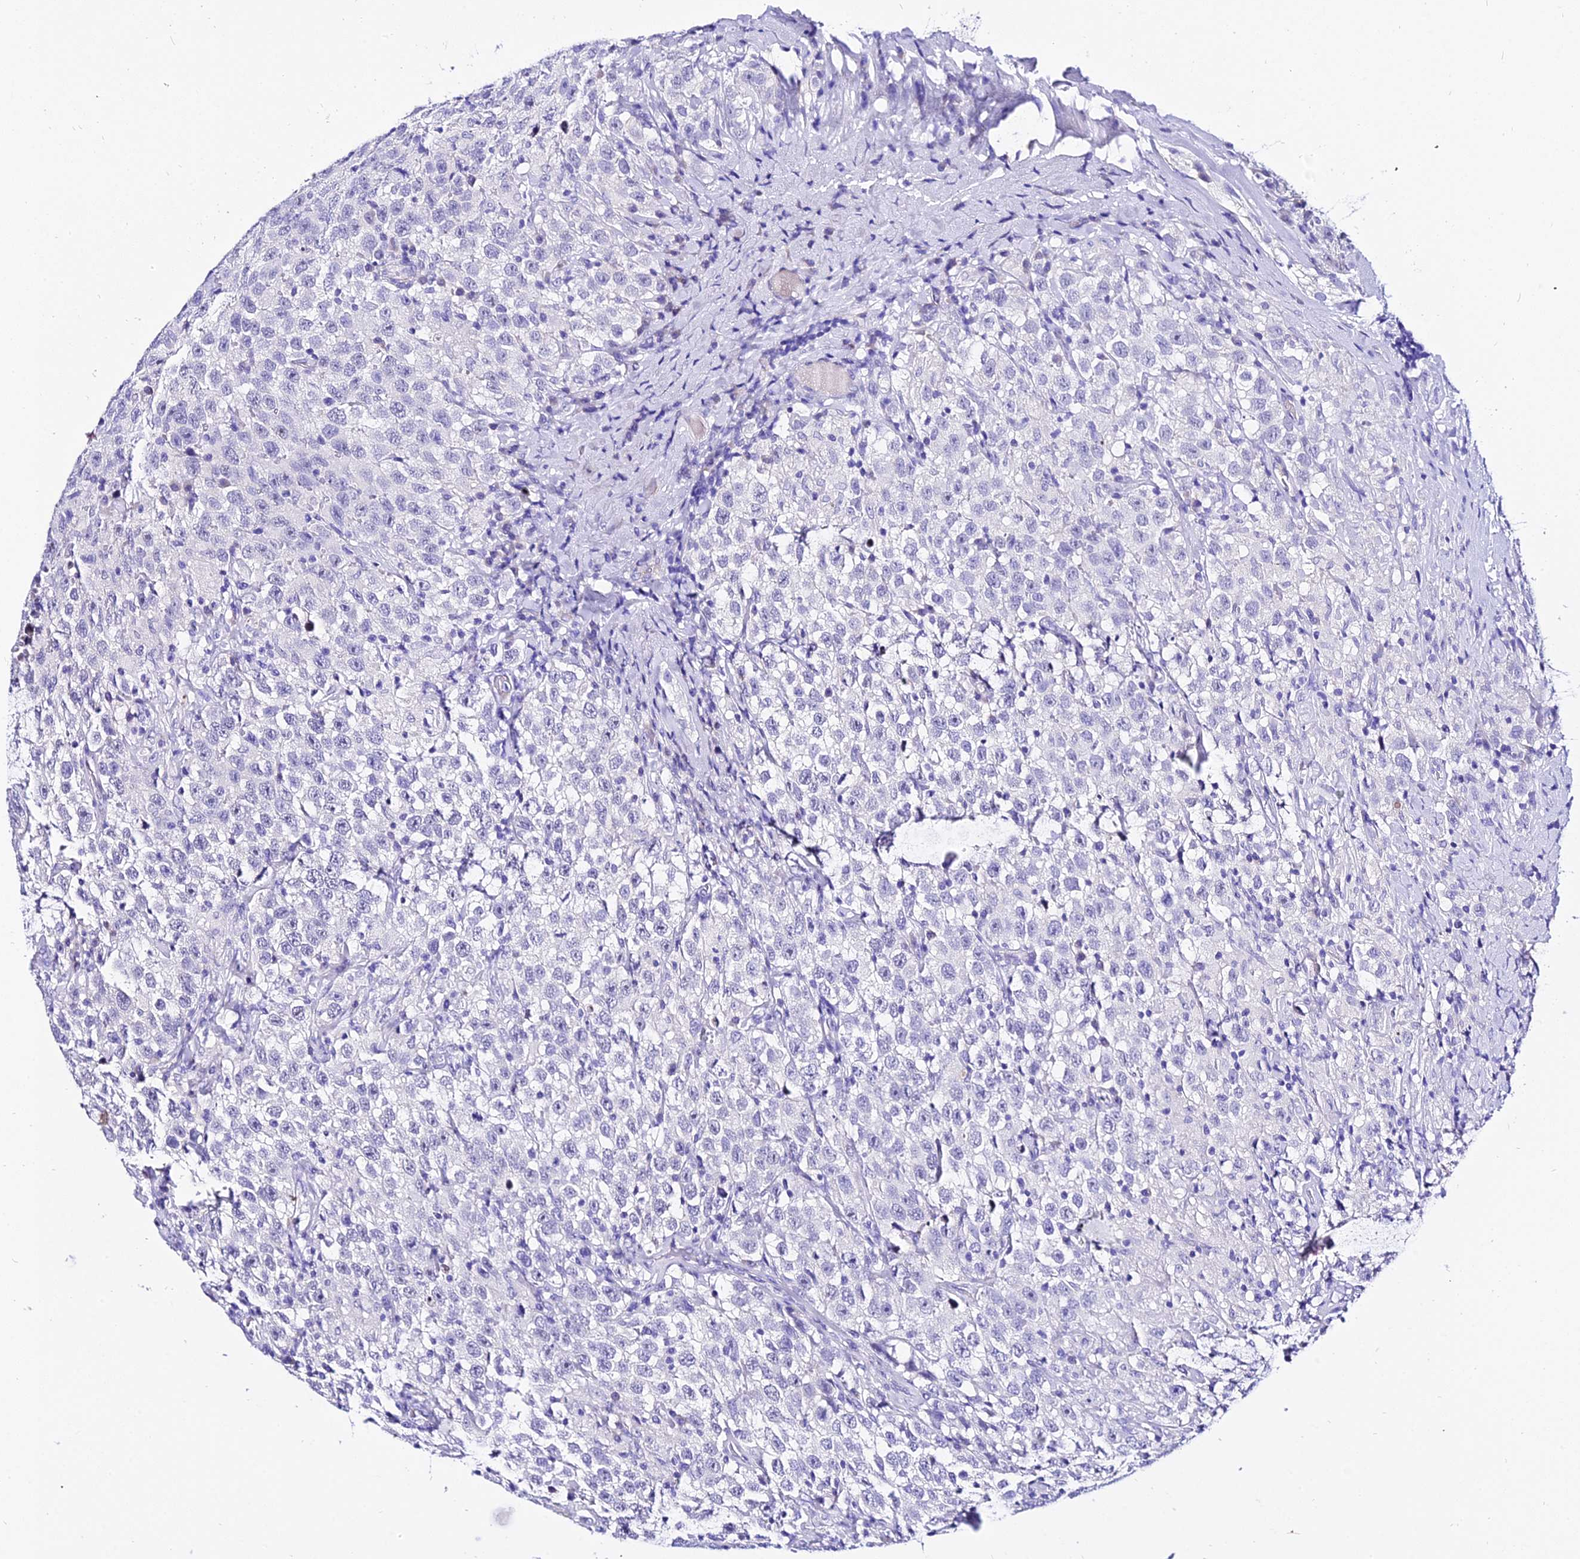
{"staining": {"intensity": "negative", "quantity": "none", "location": "none"}, "tissue": "testis cancer", "cell_type": "Tumor cells", "image_type": "cancer", "snomed": [{"axis": "morphology", "description": "Seminoma, NOS"}, {"axis": "topography", "description": "Testis"}], "caption": "A photomicrograph of testis cancer stained for a protein reveals no brown staining in tumor cells.", "gene": "DEFB106A", "patient": {"sex": "male", "age": 41}}